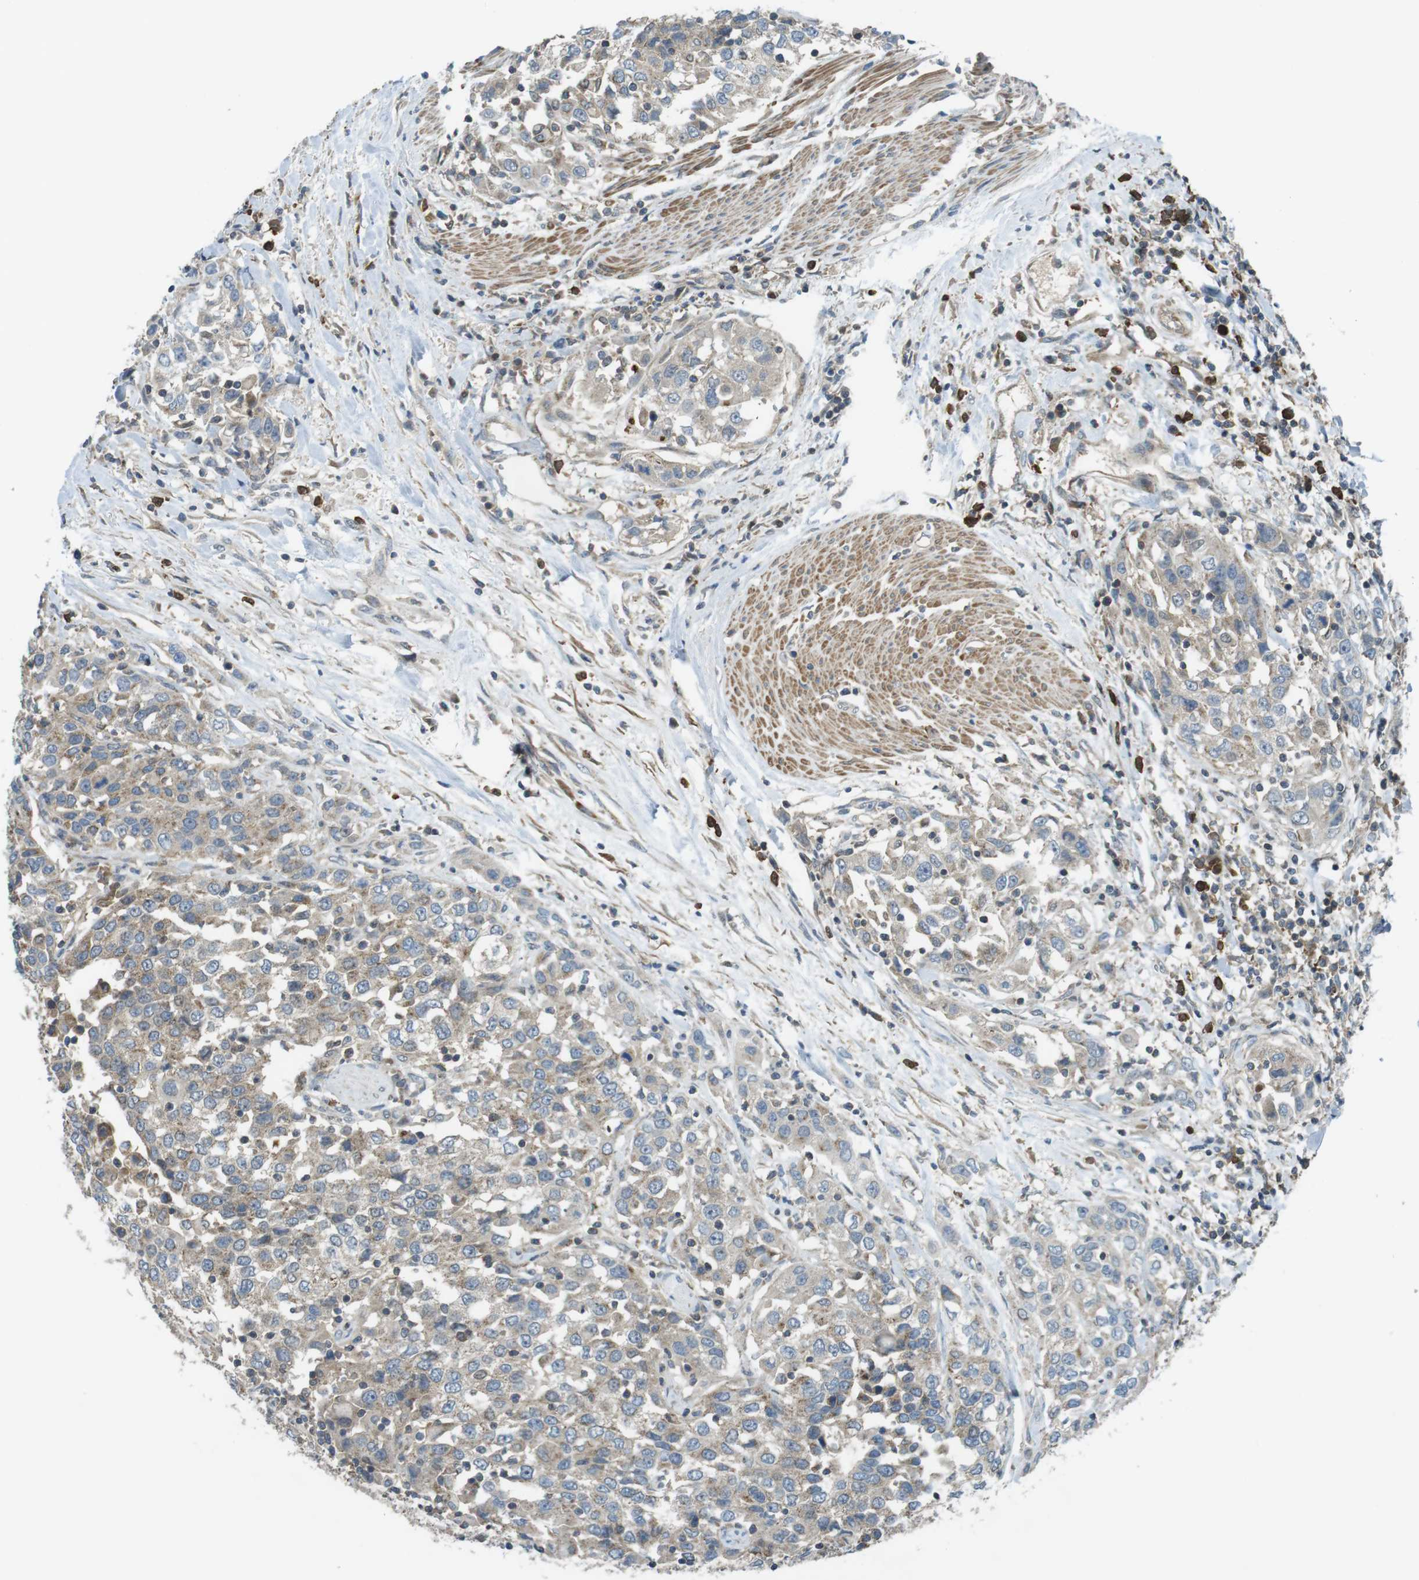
{"staining": {"intensity": "weak", "quantity": "<25%", "location": "cytoplasmic/membranous"}, "tissue": "urothelial cancer", "cell_type": "Tumor cells", "image_type": "cancer", "snomed": [{"axis": "morphology", "description": "Urothelial carcinoma, High grade"}, {"axis": "topography", "description": "Urinary bladder"}], "caption": "Immunohistochemistry (IHC) of high-grade urothelial carcinoma shows no staining in tumor cells.", "gene": "LRRC3B", "patient": {"sex": "female", "age": 80}}